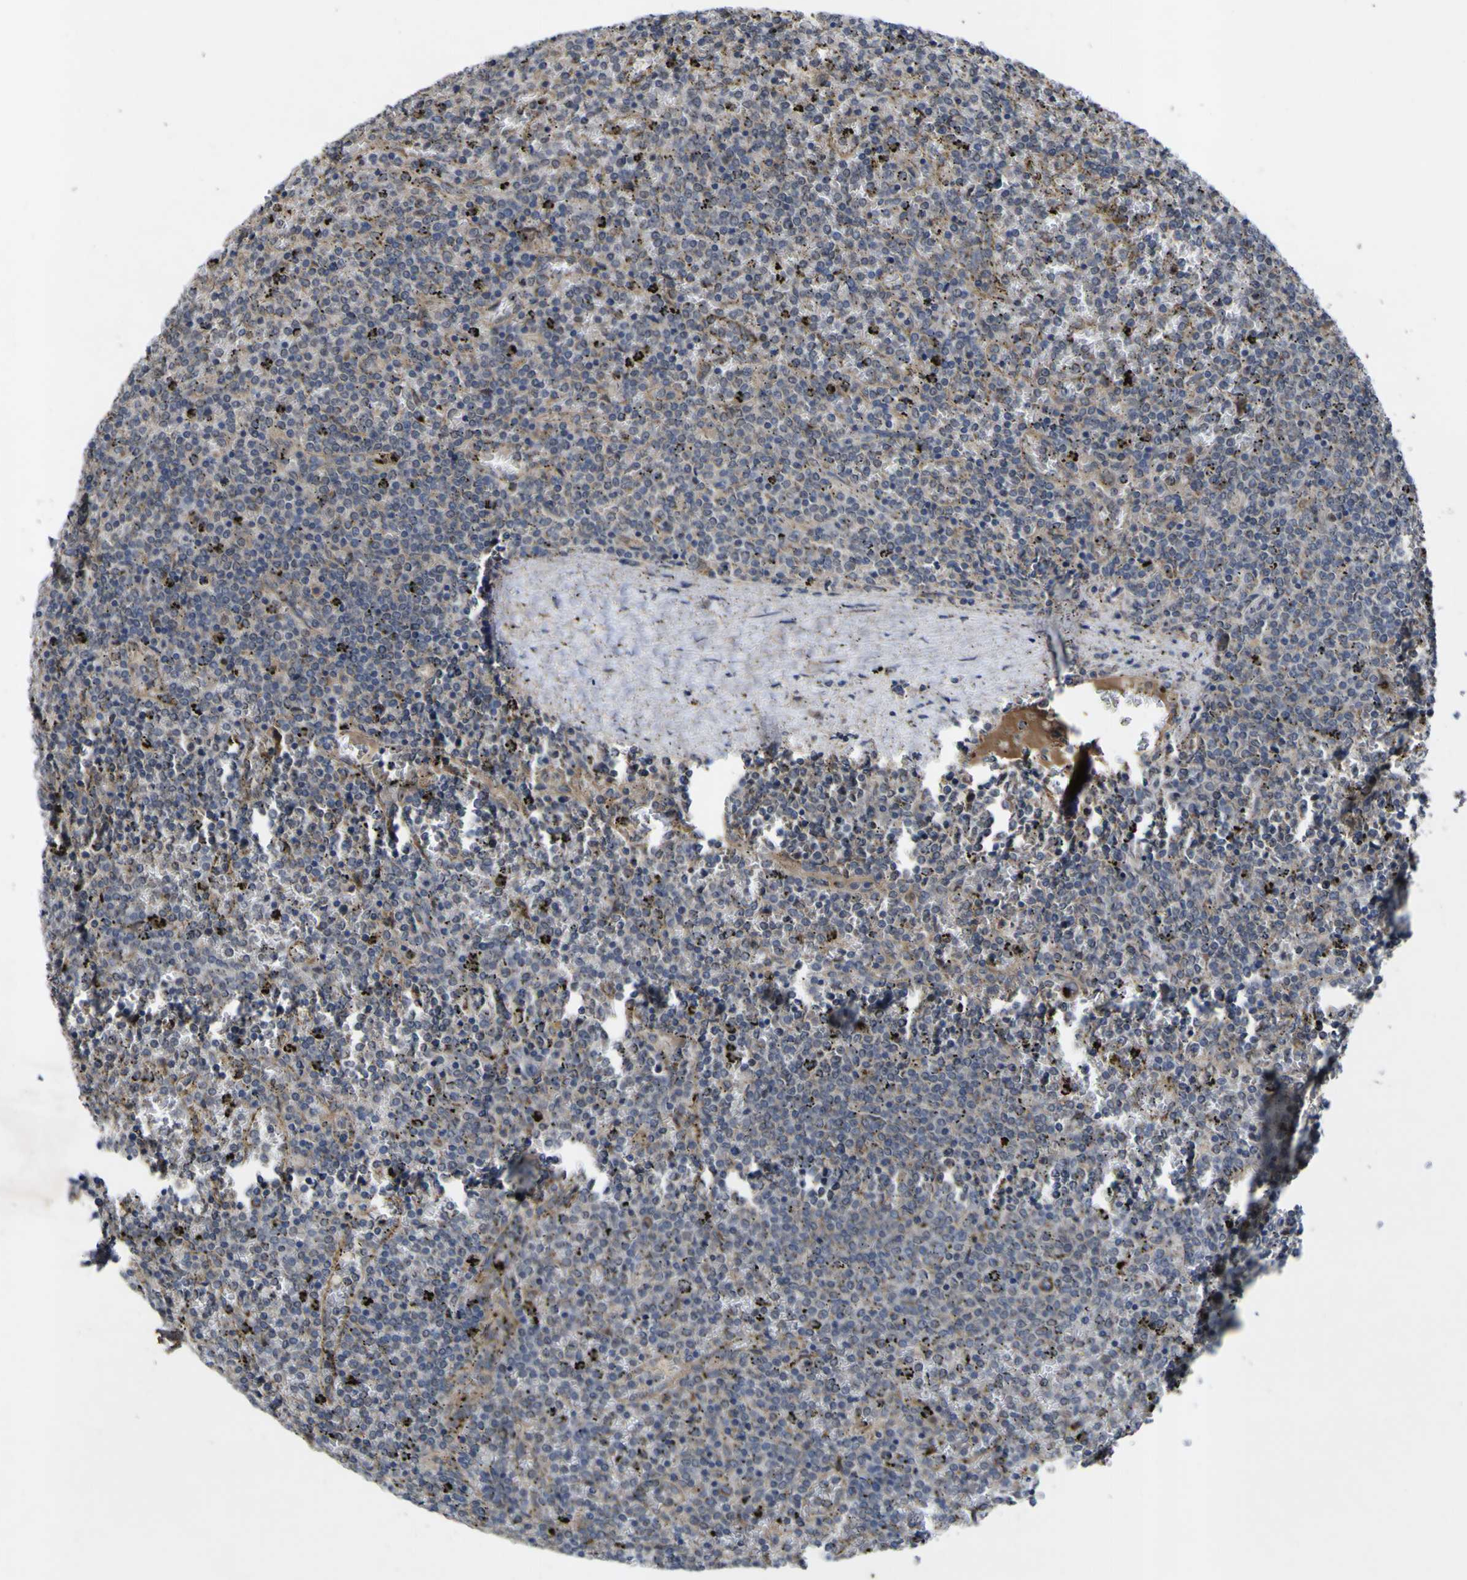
{"staining": {"intensity": "weak", "quantity": "<25%", "location": "cytoplasmic/membranous"}, "tissue": "lymphoma", "cell_type": "Tumor cells", "image_type": "cancer", "snomed": [{"axis": "morphology", "description": "Malignant lymphoma, non-Hodgkin's type, Low grade"}, {"axis": "topography", "description": "Spleen"}], "caption": "This is an immunohistochemistry (IHC) photomicrograph of lymphoma. There is no positivity in tumor cells.", "gene": "IRAK2", "patient": {"sex": "female", "age": 77}}